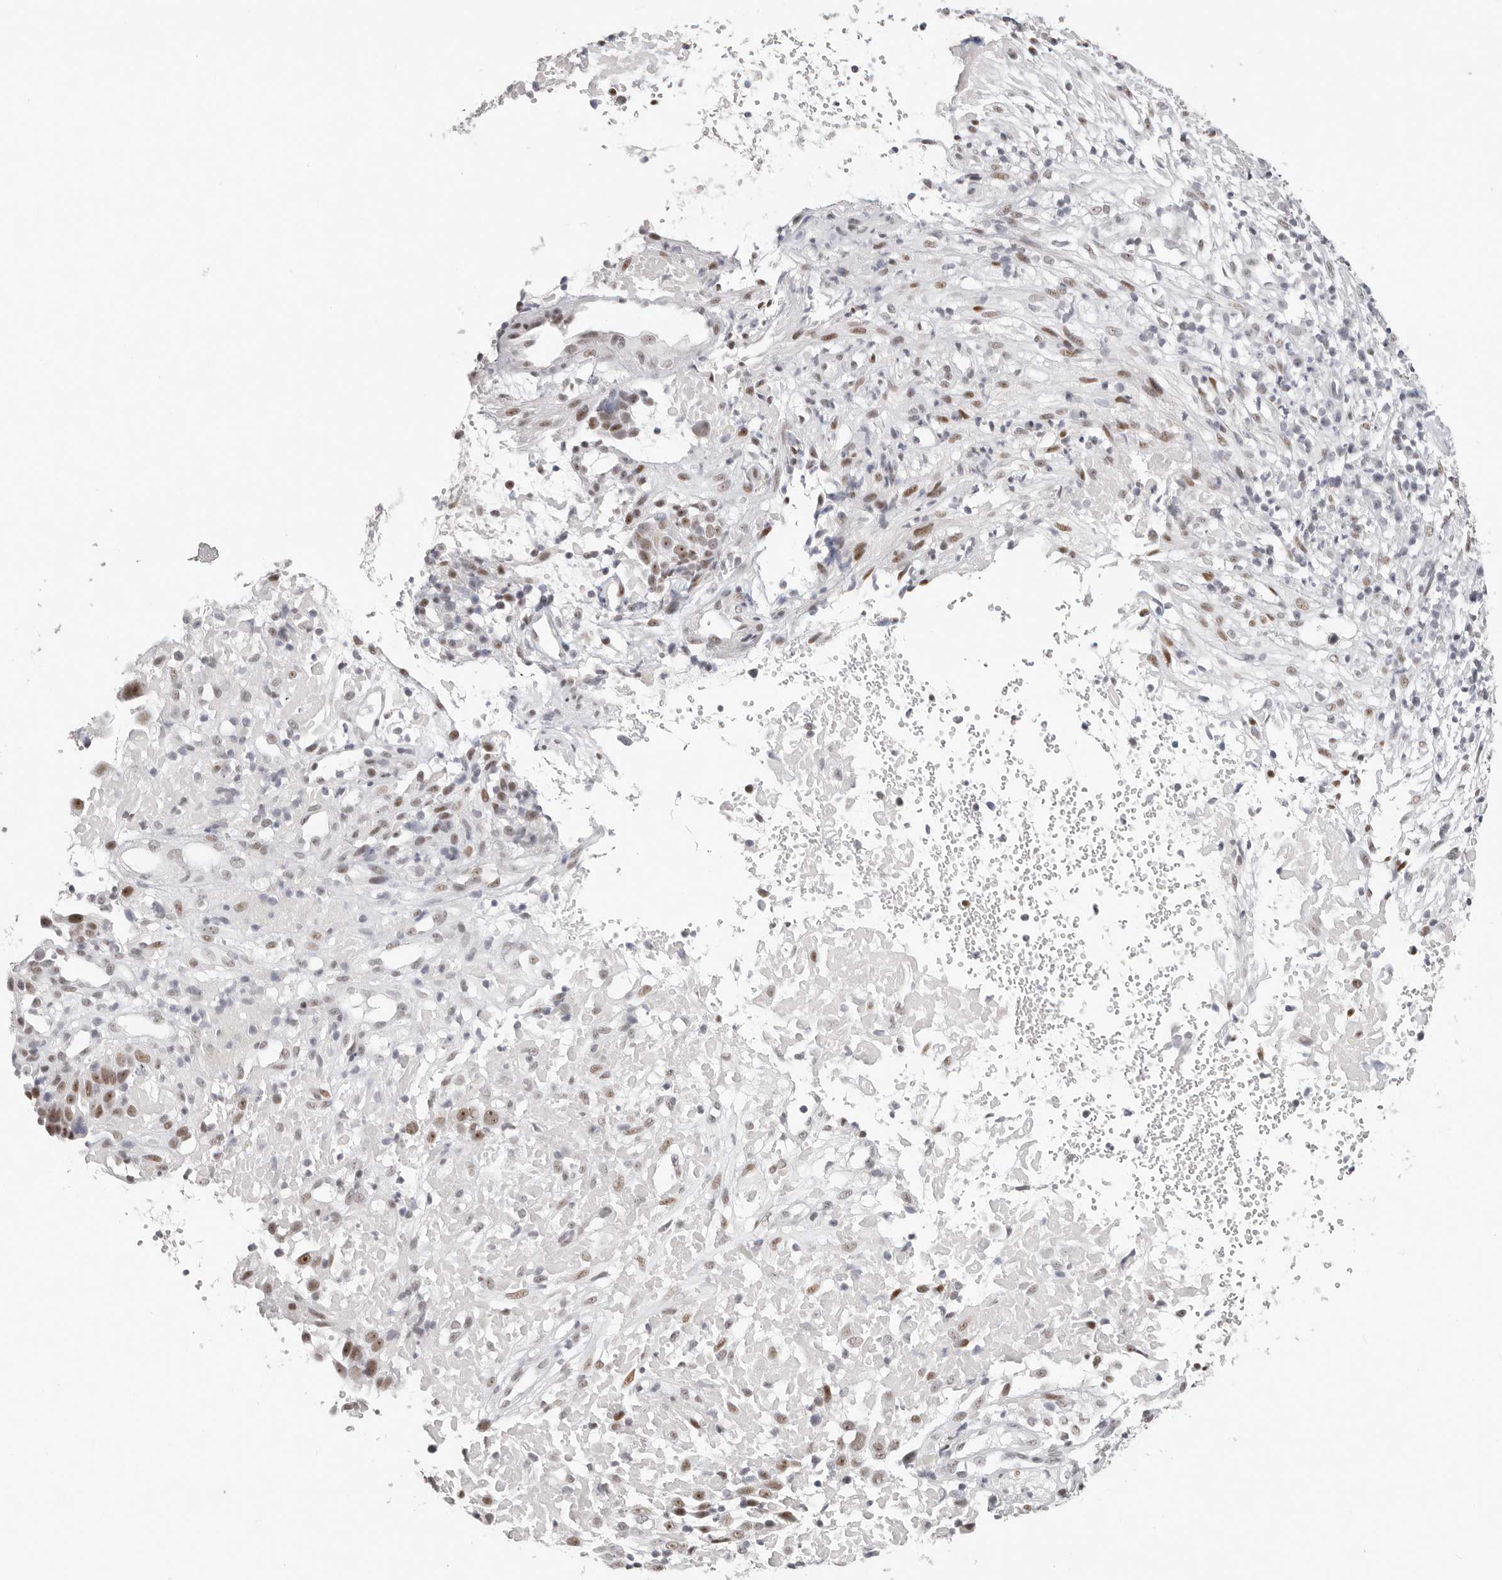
{"staining": {"intensity": "moderate", "quantity": ">75%", "location": "nuclear"}, "tissue": "cervical cancer", "cell_type": "Tumor cells", "image_type": "cancer", "snomed": [{"axis": "morphology", "description": "Squamous cell carcinoma, NOS"}, {"axis": "topography", "description": "Cervix"}], "caption": "The image shows immunohistochemical staining of cervical cancer. There is moderate nuclear staining is seen in approximately >75% of tumor cells.", "gene": "LARP7", "patient": {"sex": "female", "age": 74}}